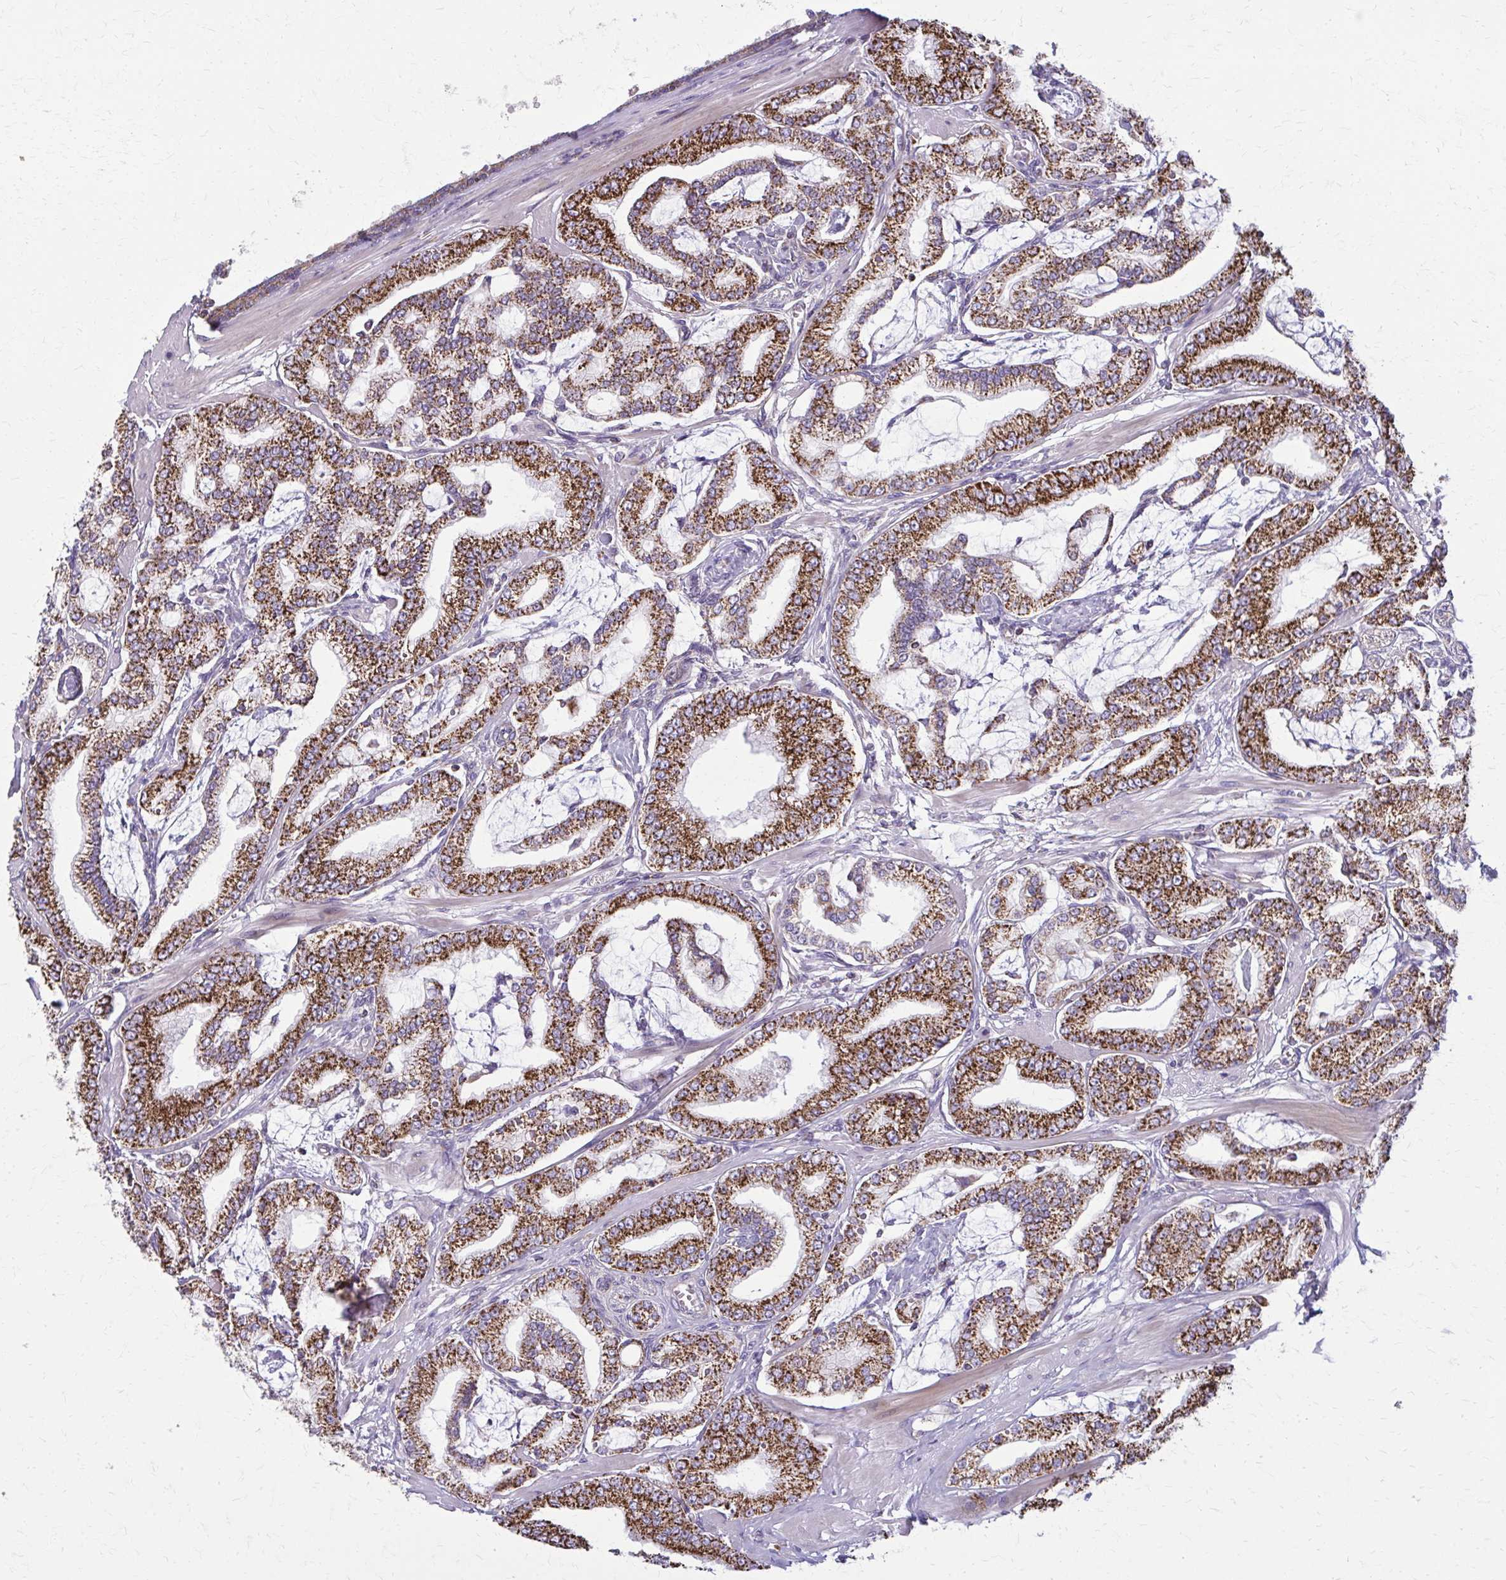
{"staining": {"intensity": "strong", "quantity": ">75%", "location": "cytoplasmic/membranous"}, "tissue": "prostate cancer", "cell_type": "Tumor cells", "image_type": "cancer", "snomed": [{"axis": "morphology", "description": "Adenocarcinoma, High grade"}, {"axis": "topography", "description": "Prostate"}], "caption": "This histopathology image reveals immunohistochemistry (IHC) staining of human prostate adenocarcinoma (high-grade), with high strong cytoplasmic/membranous expression in approximately >75% of tumor cells.", "gene": "TVP23A", "patient": {"sex": "male", "age": 71}}